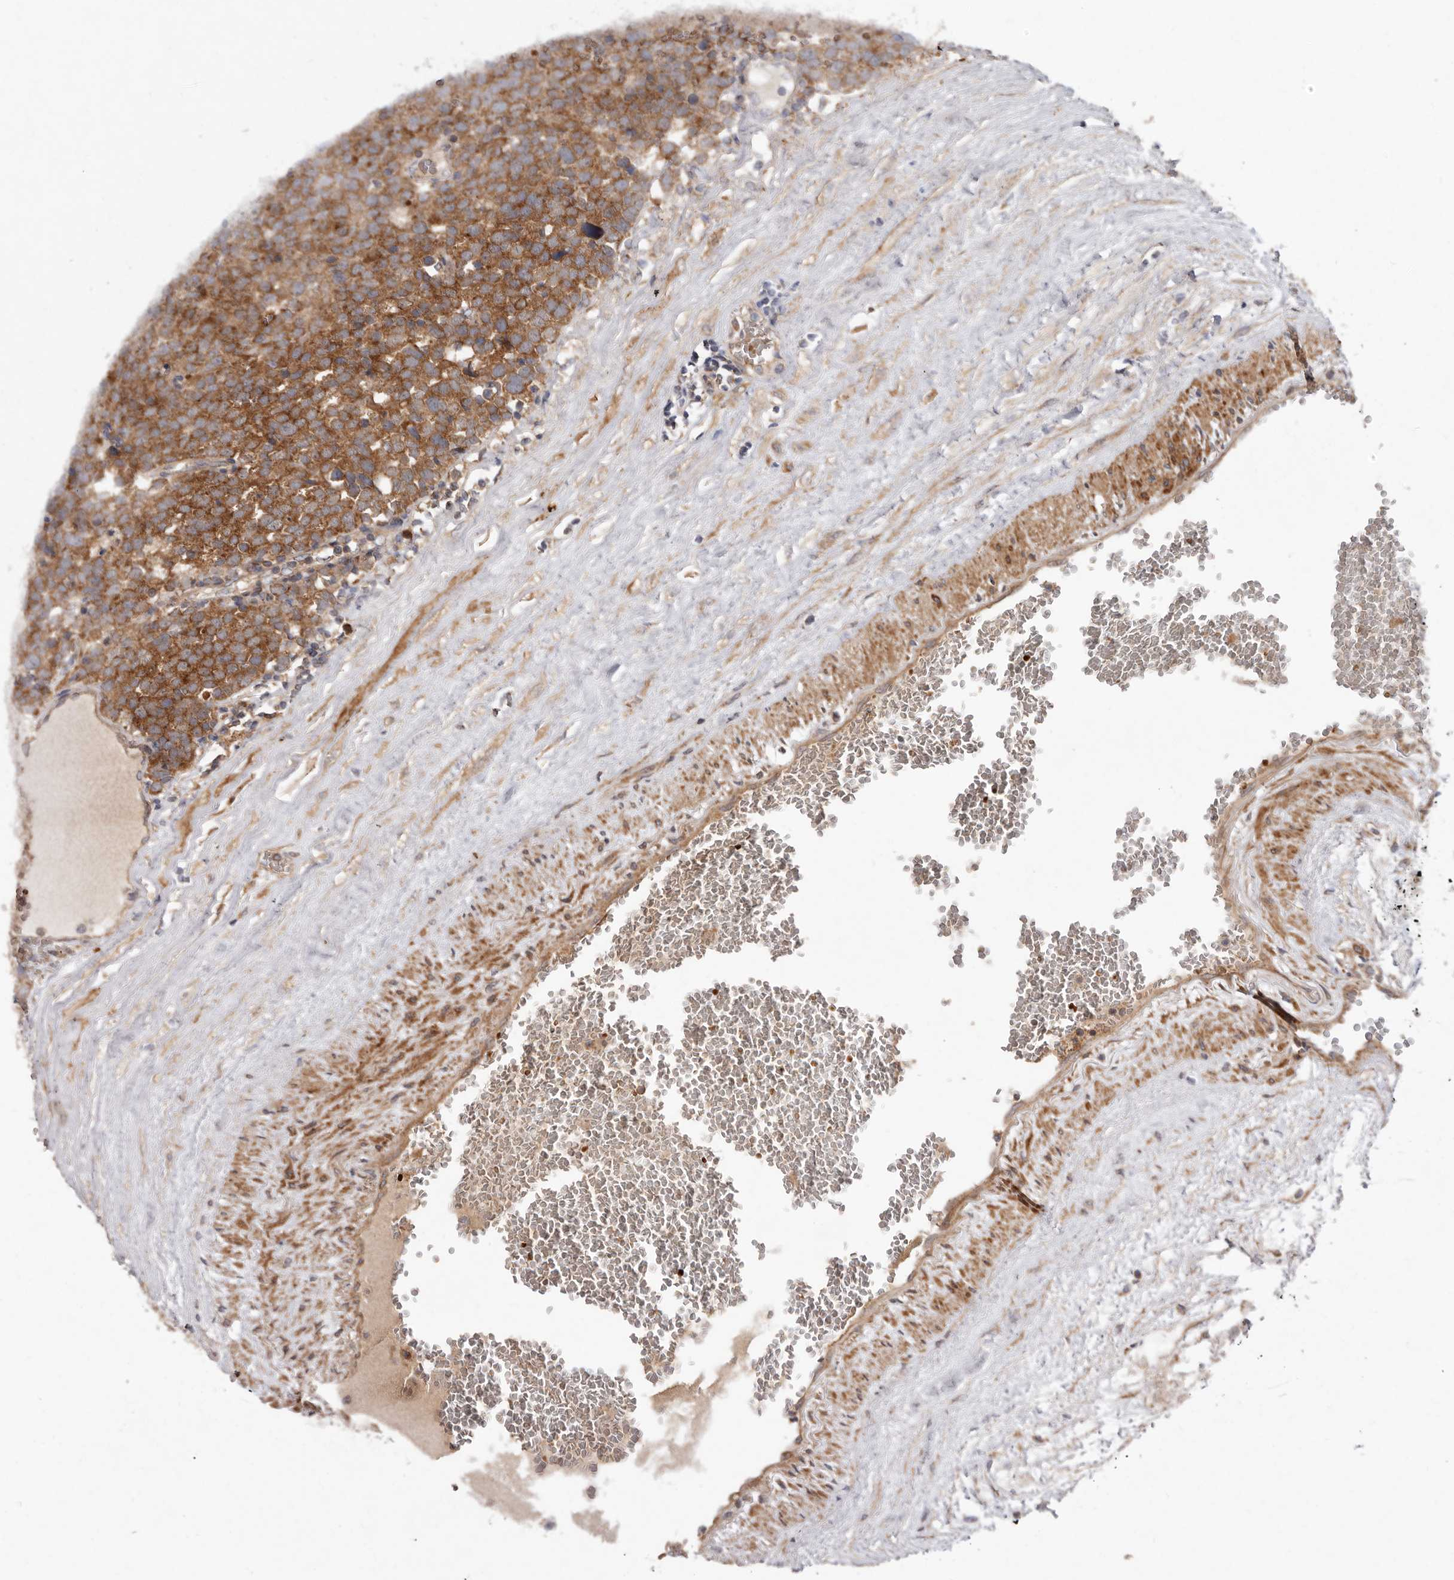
{"staining": {"intensity": "moderate", "quantity": ">75%", "location": "cytoplasmic/membranous"}, "tissue": "testis cancer", "cell_type": "Tumor cells", "image_type": "cancer", "snomed": [{"axis": "morphology", "description": "Seminoma, NOS"}, {"axis": "topography", "description": "Testis"}], "caption": "A brown stain labels moderate cytoplasmic/membranous expression of a protein in human testis cancer (seminoma) tumor cells. The protein is stained brown, and the nuclei are stained in blue (DAB IHC with brightfield microscopy, high magnification).", "gene": "GOT1L1", "patient": {"sex": "male", "age": 71}}